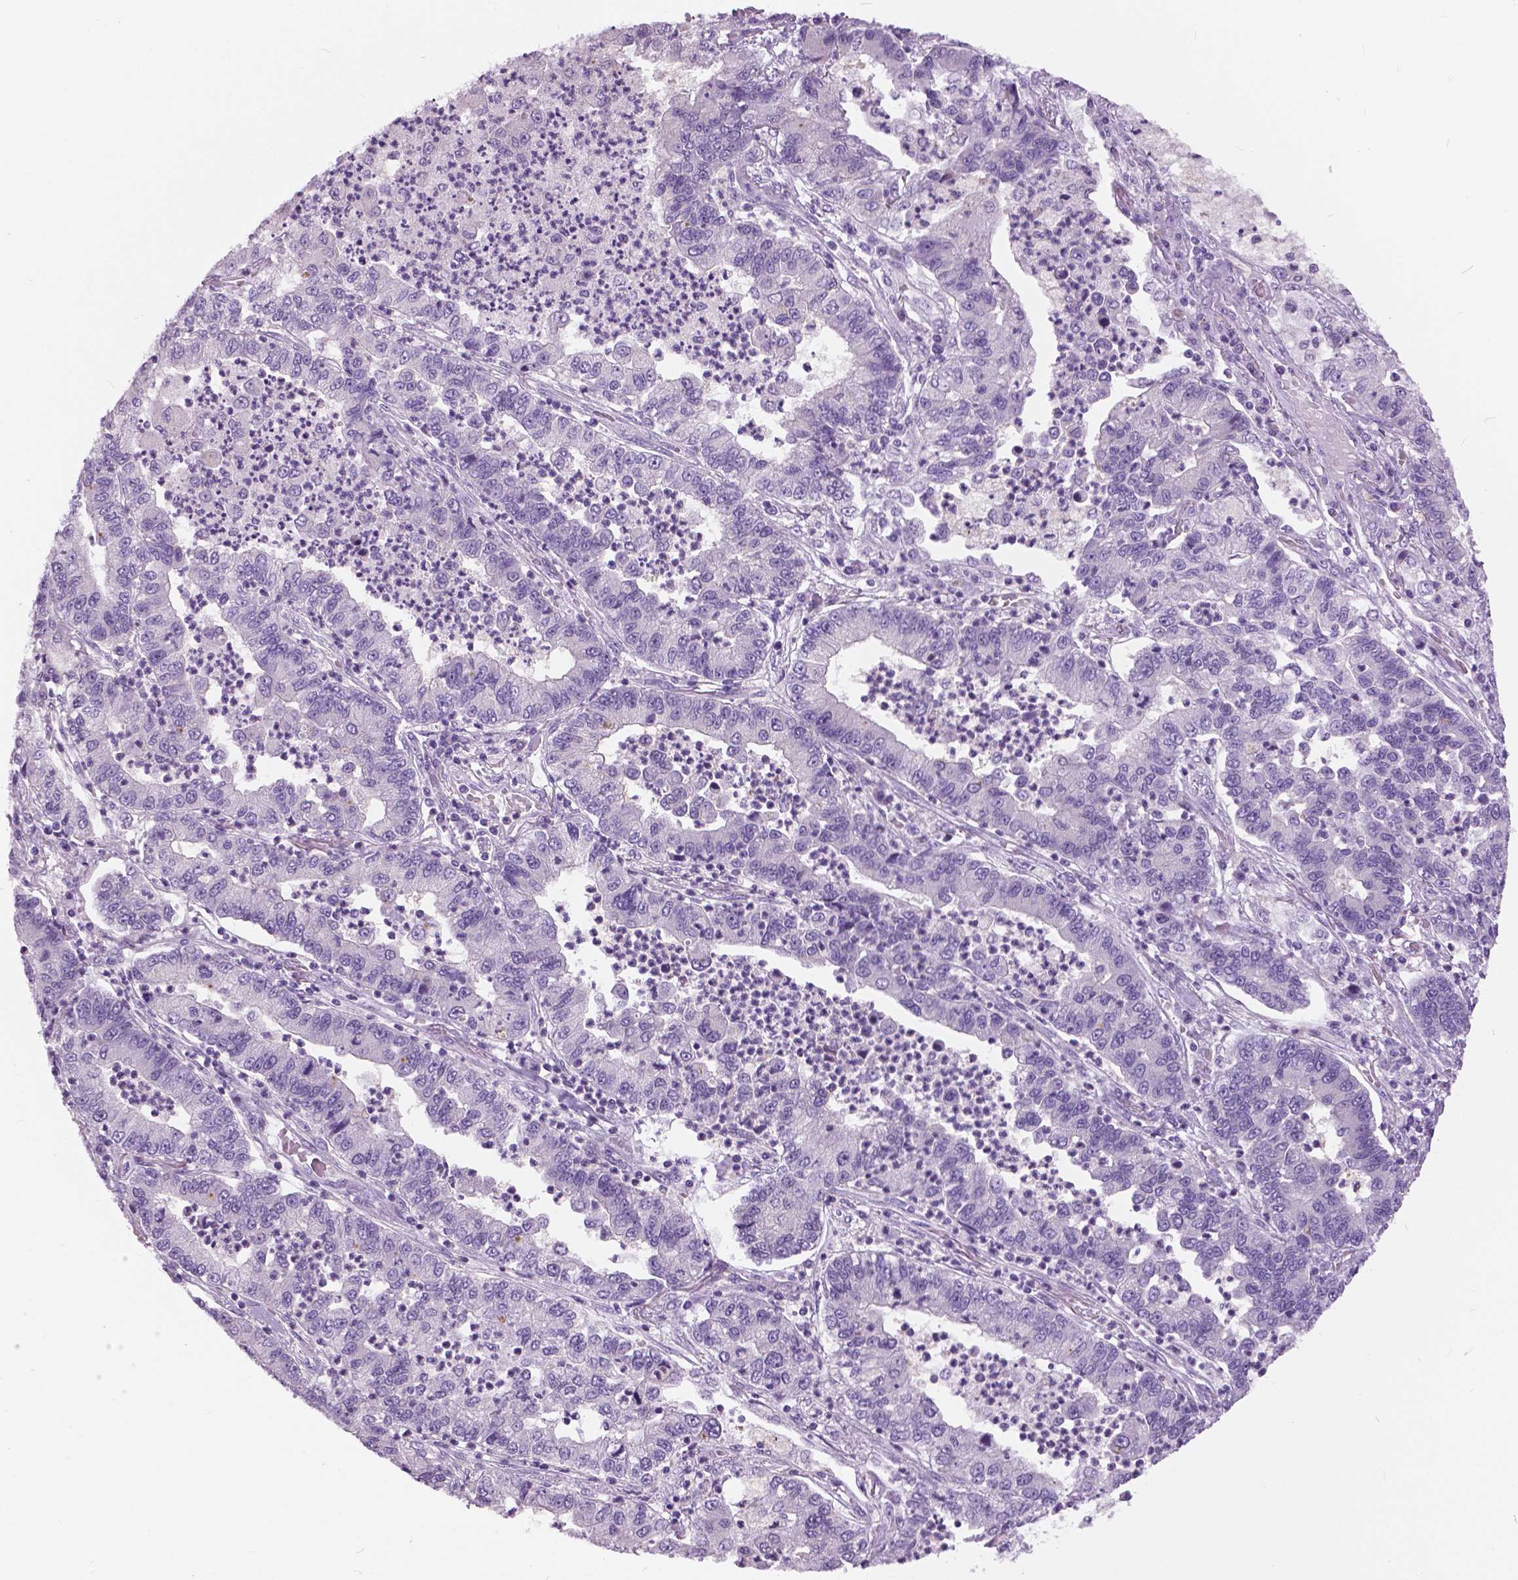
{"staining": {"intensity": "negative", "quantity": "none", "location": "none"}, "tissue": "lung cancer", "cell_type": "Tumor cells", "image_type": "cancer", "snomed": [{"axis": "morphology", "description": "Adenocarcinoma, NOS"}, {"axis": "topography", "description": "Lung"}], "caption": "This is an IHC micrograph of lung cancer (adenocarcinoma). There is no staining in tumor cells.", "gene": "TP53TG5", "patient": {"sex": "female", "age": 57}}